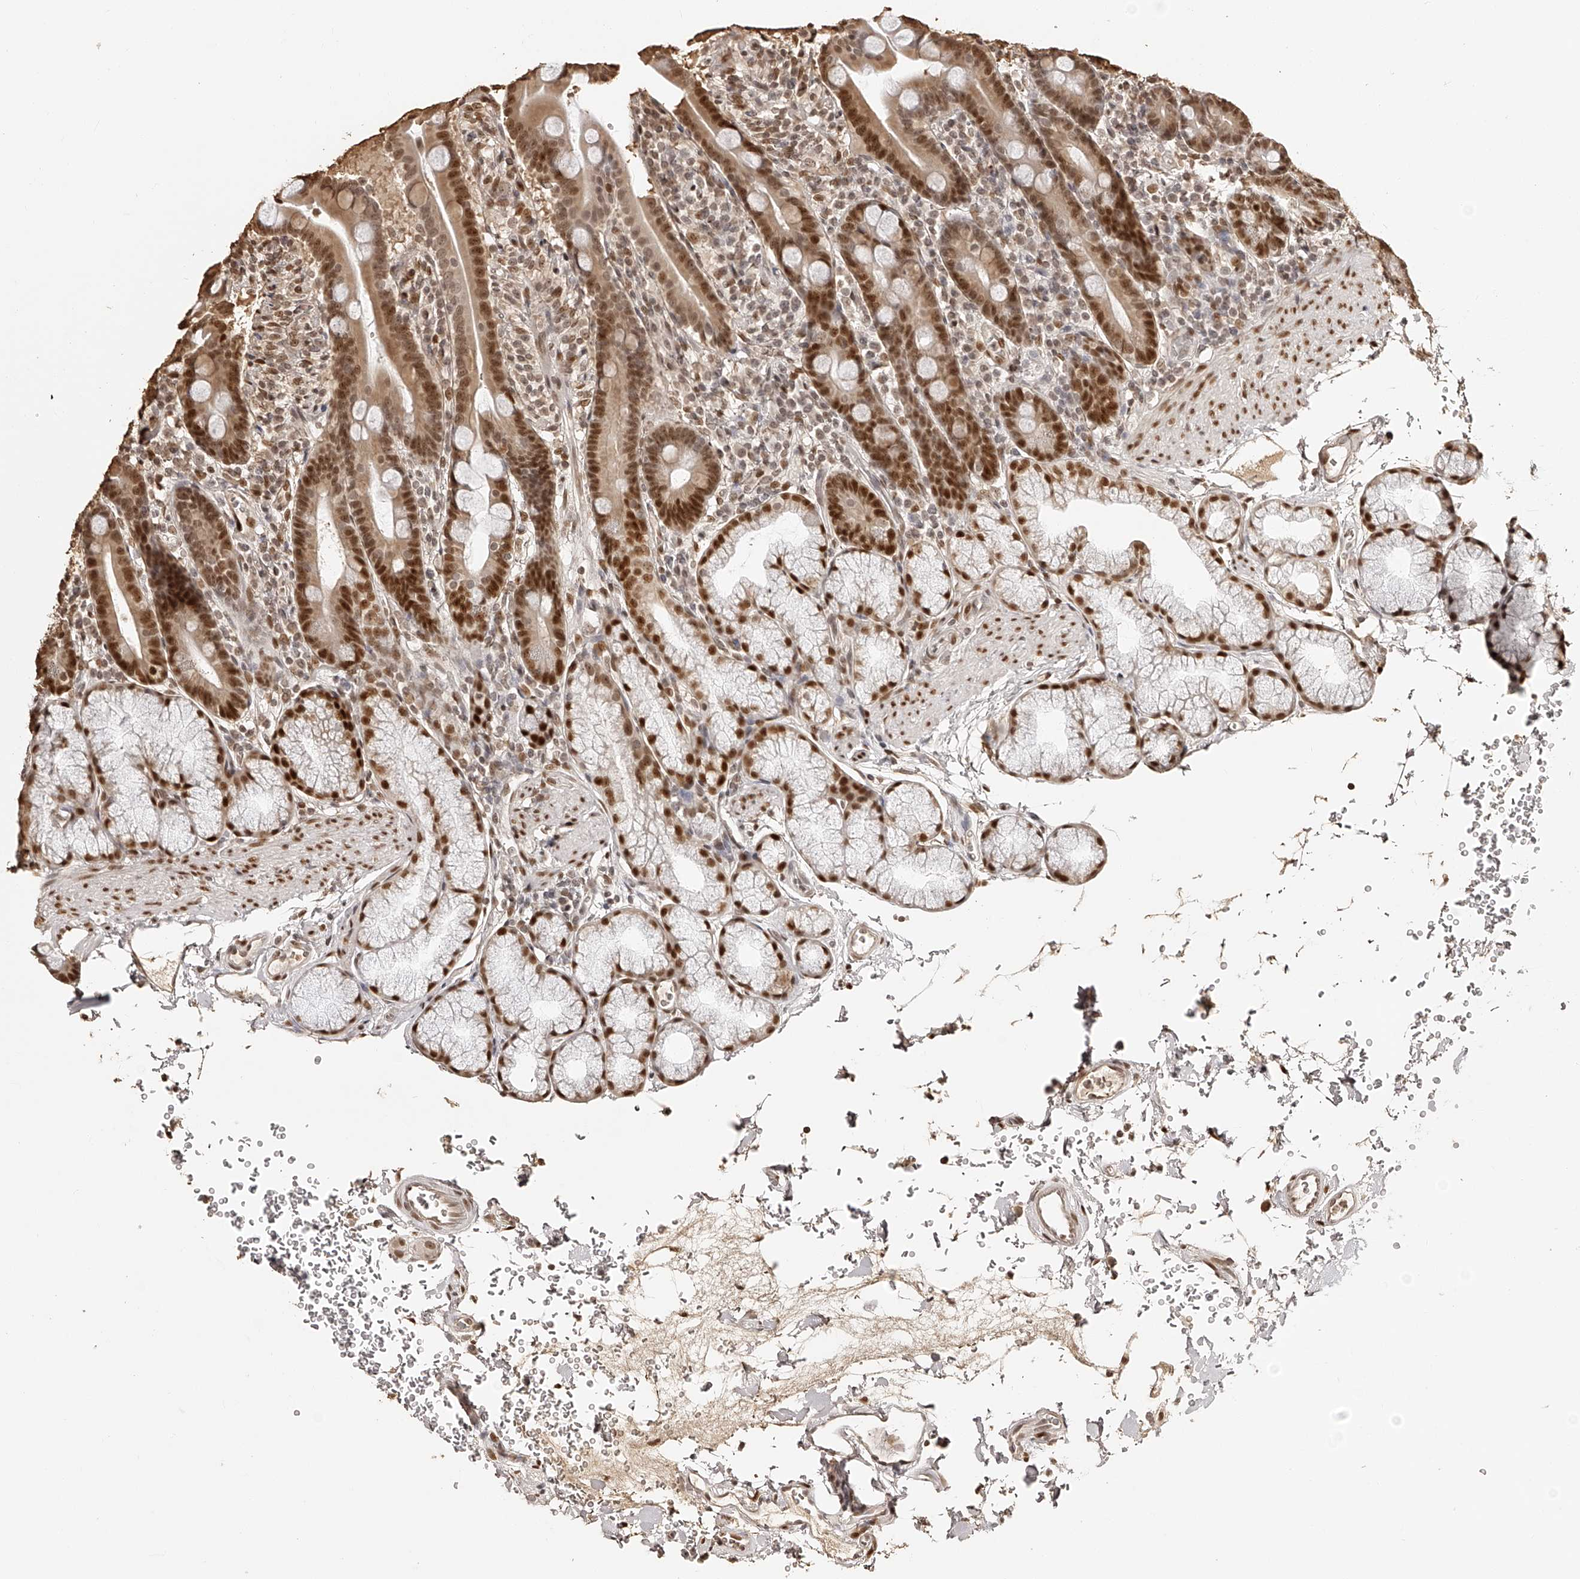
{"staining": {"intensity": "strong", "quantity": ">75%", "location": "nuclear"}, "tissue": "duodenum", "cell_type": "Glandular cells", "image_type": "normal", "snomed": [{"axis": "morphology", "description": "Normal tissue, NOS"}, {"axis": "topography", "description": "Duodenum"}], "caption": "Unremarkable duodenum shows strong nuclear expression in approximately >75% of glandular cells.", "gene": "ZNF503", "patient": {"sex": "male", "age": 54}}